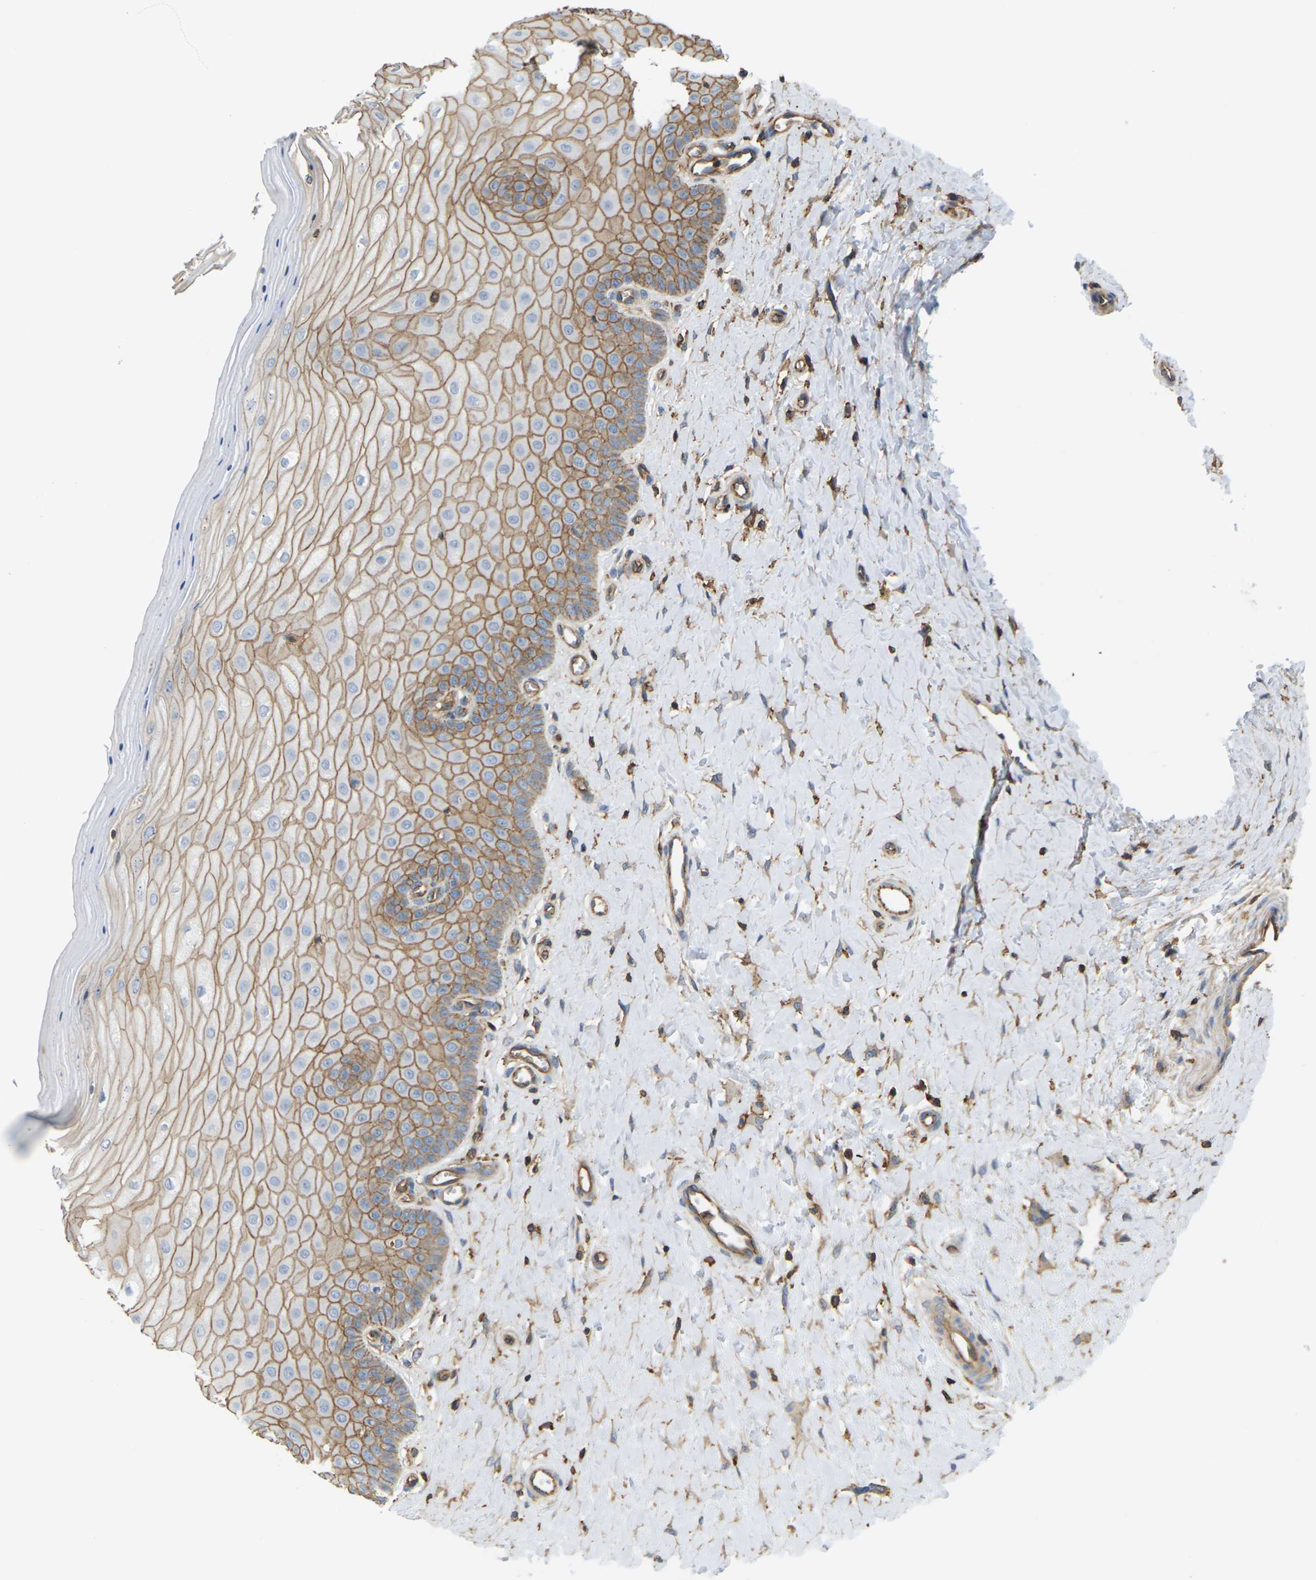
{"staining": {"intensity": "moderate", "quantity": ">75%", "location": "cytoplasmic/membranous"}, "tissue": "cervix", "cell_type": "Glandular cells", "image_type": "normal", "snomed": [{"axis": "morphology", "description": "Normal tissue, NOS"}, {"axis": "topography", "description": "Cervix"}], "caption": "IHC staining of normal cervix, which exhibits medium levels of moderate cytoplasmic/membranous positivity in about >75% of glandular cells indicating moderate cytoplasmic/membranous protein staining. The staining was performed using DAB (3,3'-diaminobenzidine) (brown) for protein detection and nuclei were counterstained in hematoxylin (blue).", "gene": "IQGAP1", "patient": {"sex": "female", "age": 55}}